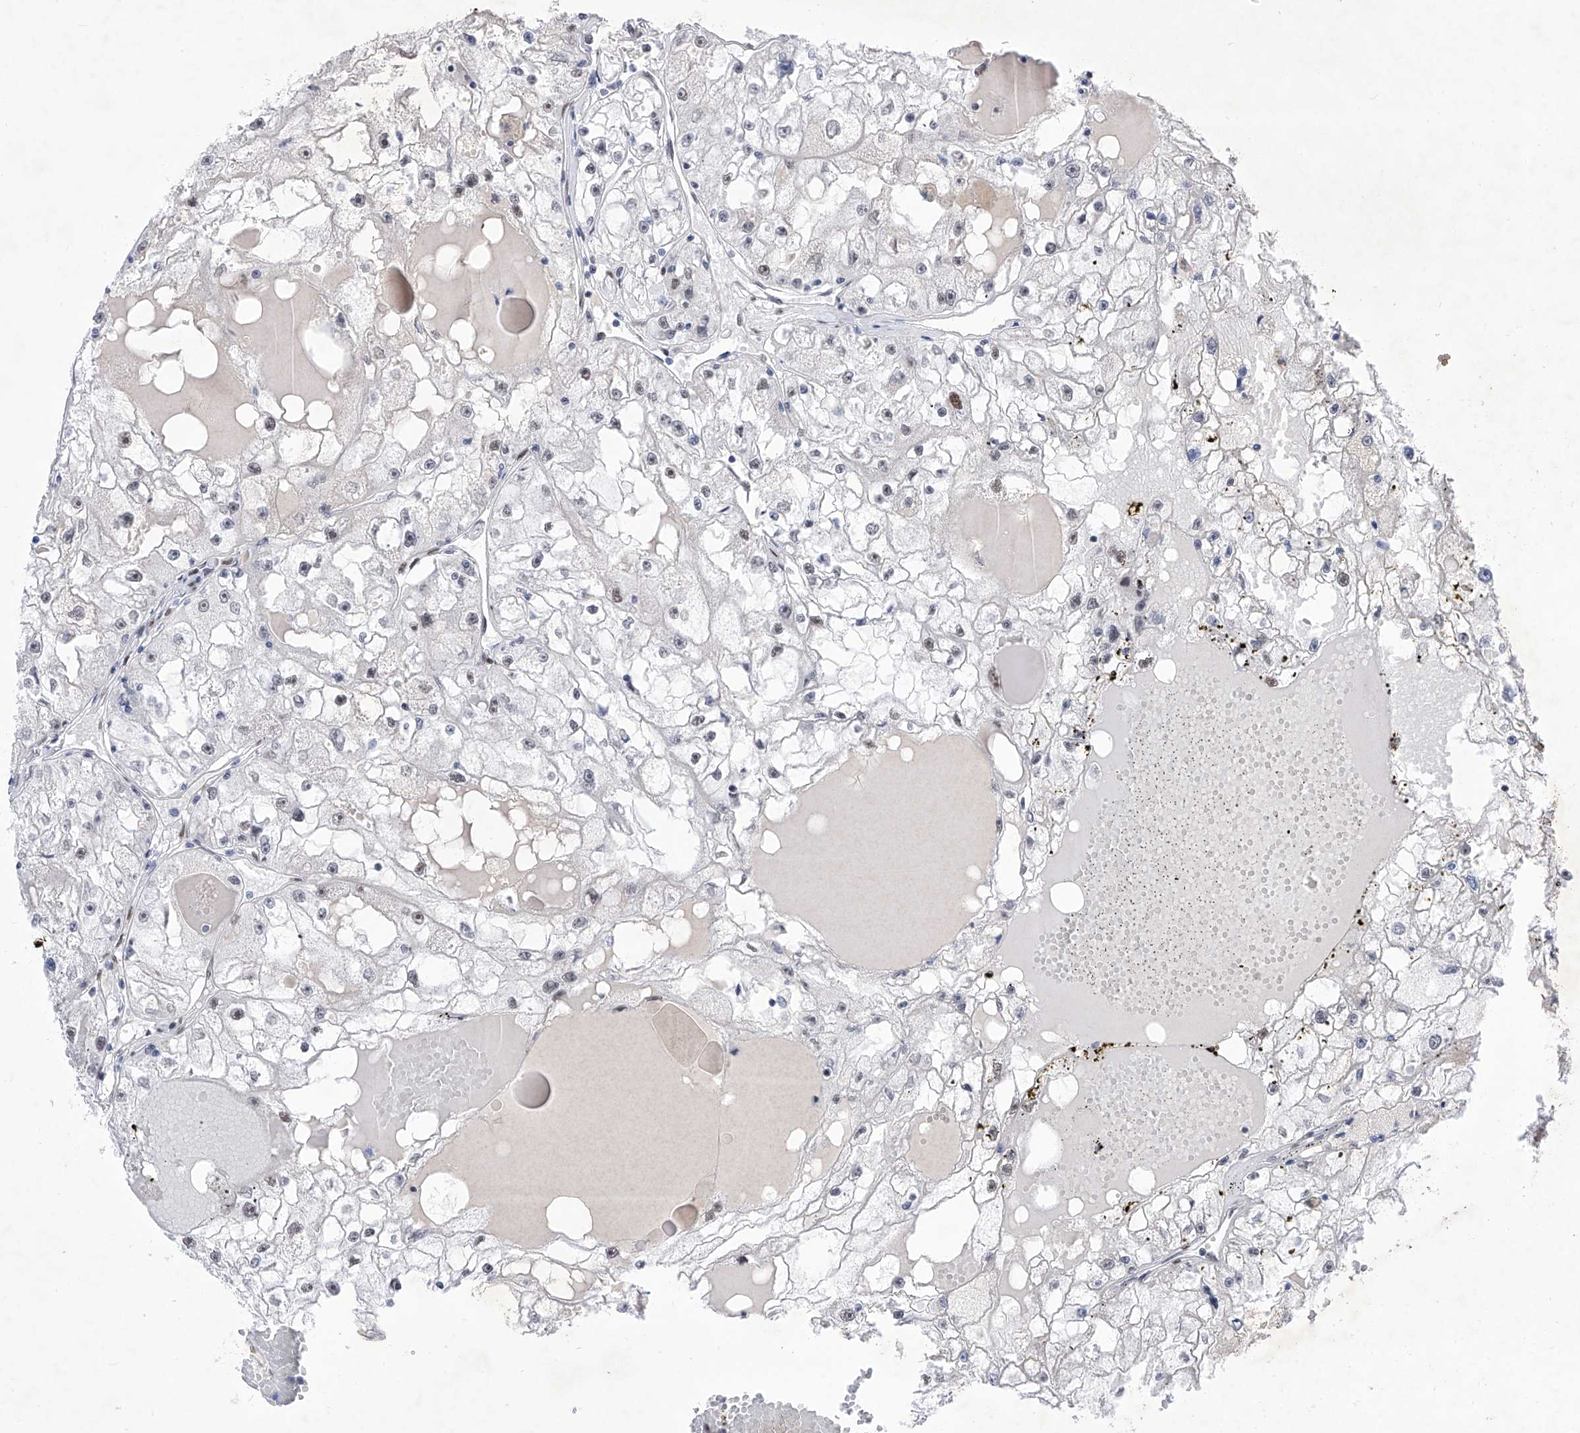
{"staining": {"intensity": "negative", "quantity": "none", "location": "none"}, "tissue": "renal cancer", "cell_type": "Tumor cells", "image_type": "cancer", "snomed": [{"axis": "morphology", "description": "Adenocarcinoma, NOS"}, {"axis": "topography", "description": "Kidney"}], "caption": "Human renal cancer (adenocarcinoma) stained for a protein using immunohistochemistry displays no expression in tumor cells.", "gene": "ATN1", "patient": {"sex": "male", "age": 56}}